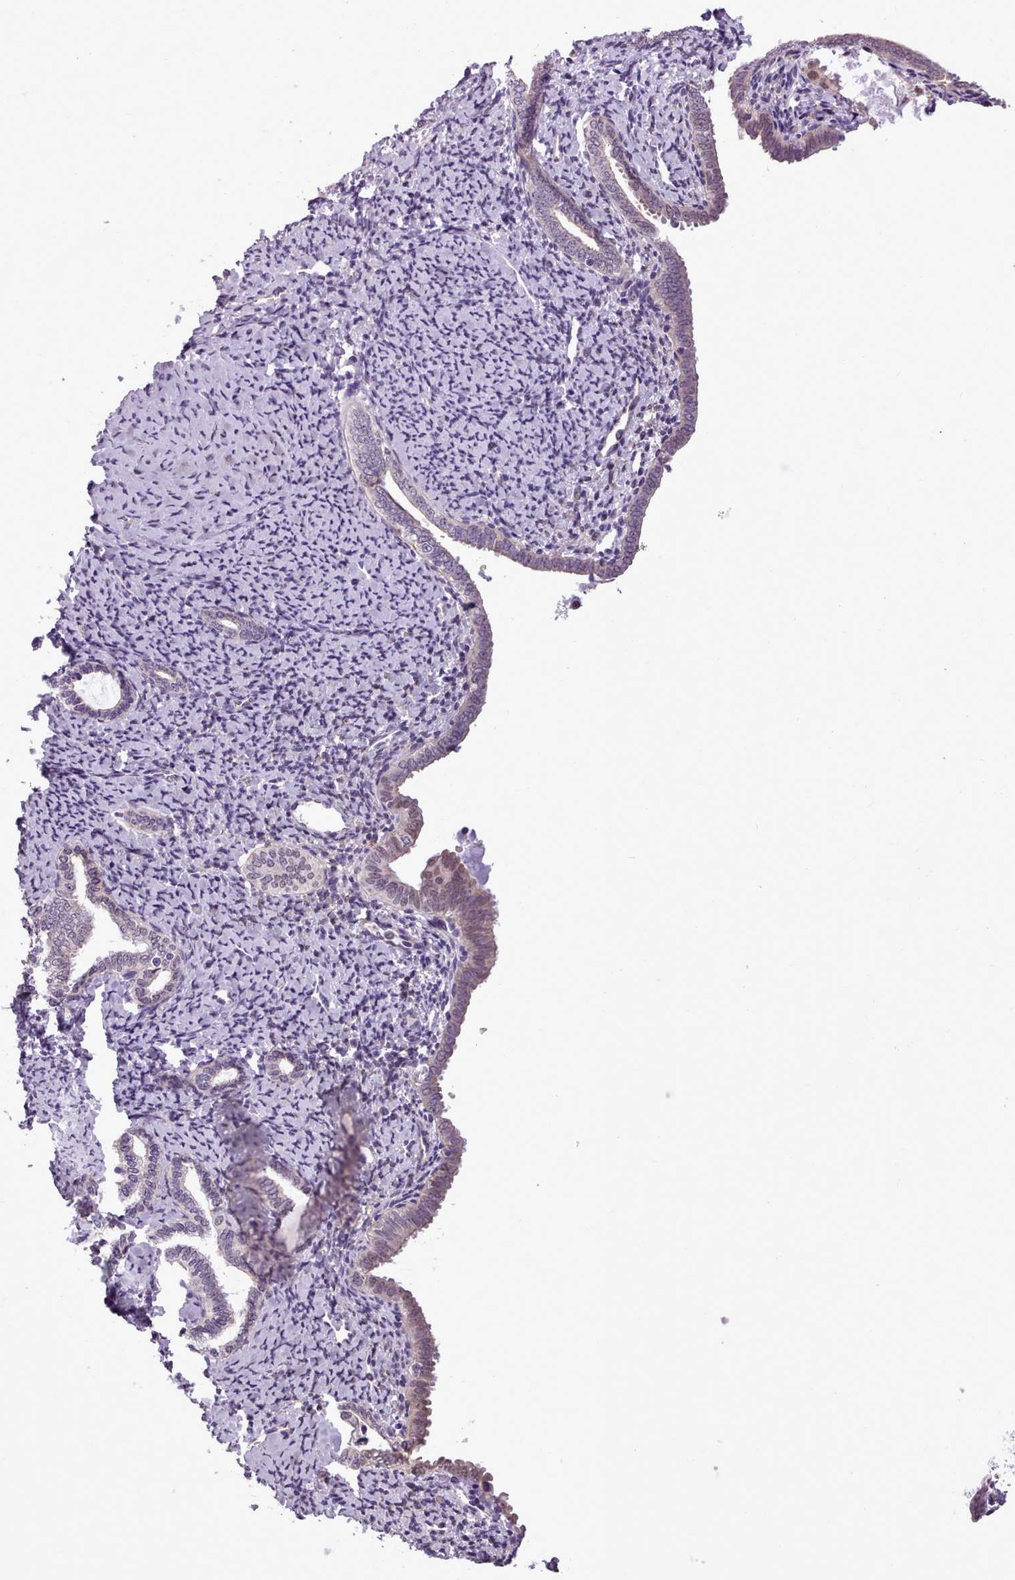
{"staining": {"intensity": "negative", "quantity": "none", "location": "none"}, "tissue": "endometrium", "cell_type": "Cells in endometrial stroma", "image_type": "normal", "snomed": [{"axis": "morphology", "description": "Normal tissue, NOS"}, {"axis": "topography", "description": "Endometrium"}], "caption": "A high-resolution image shows immunohistochemistry staining of unremarkable endometrium, which reveals no significant staining in cells in endometrial stroma.", "gene": "SLURP1", "patient": {"sex": "female", "age": 63}}